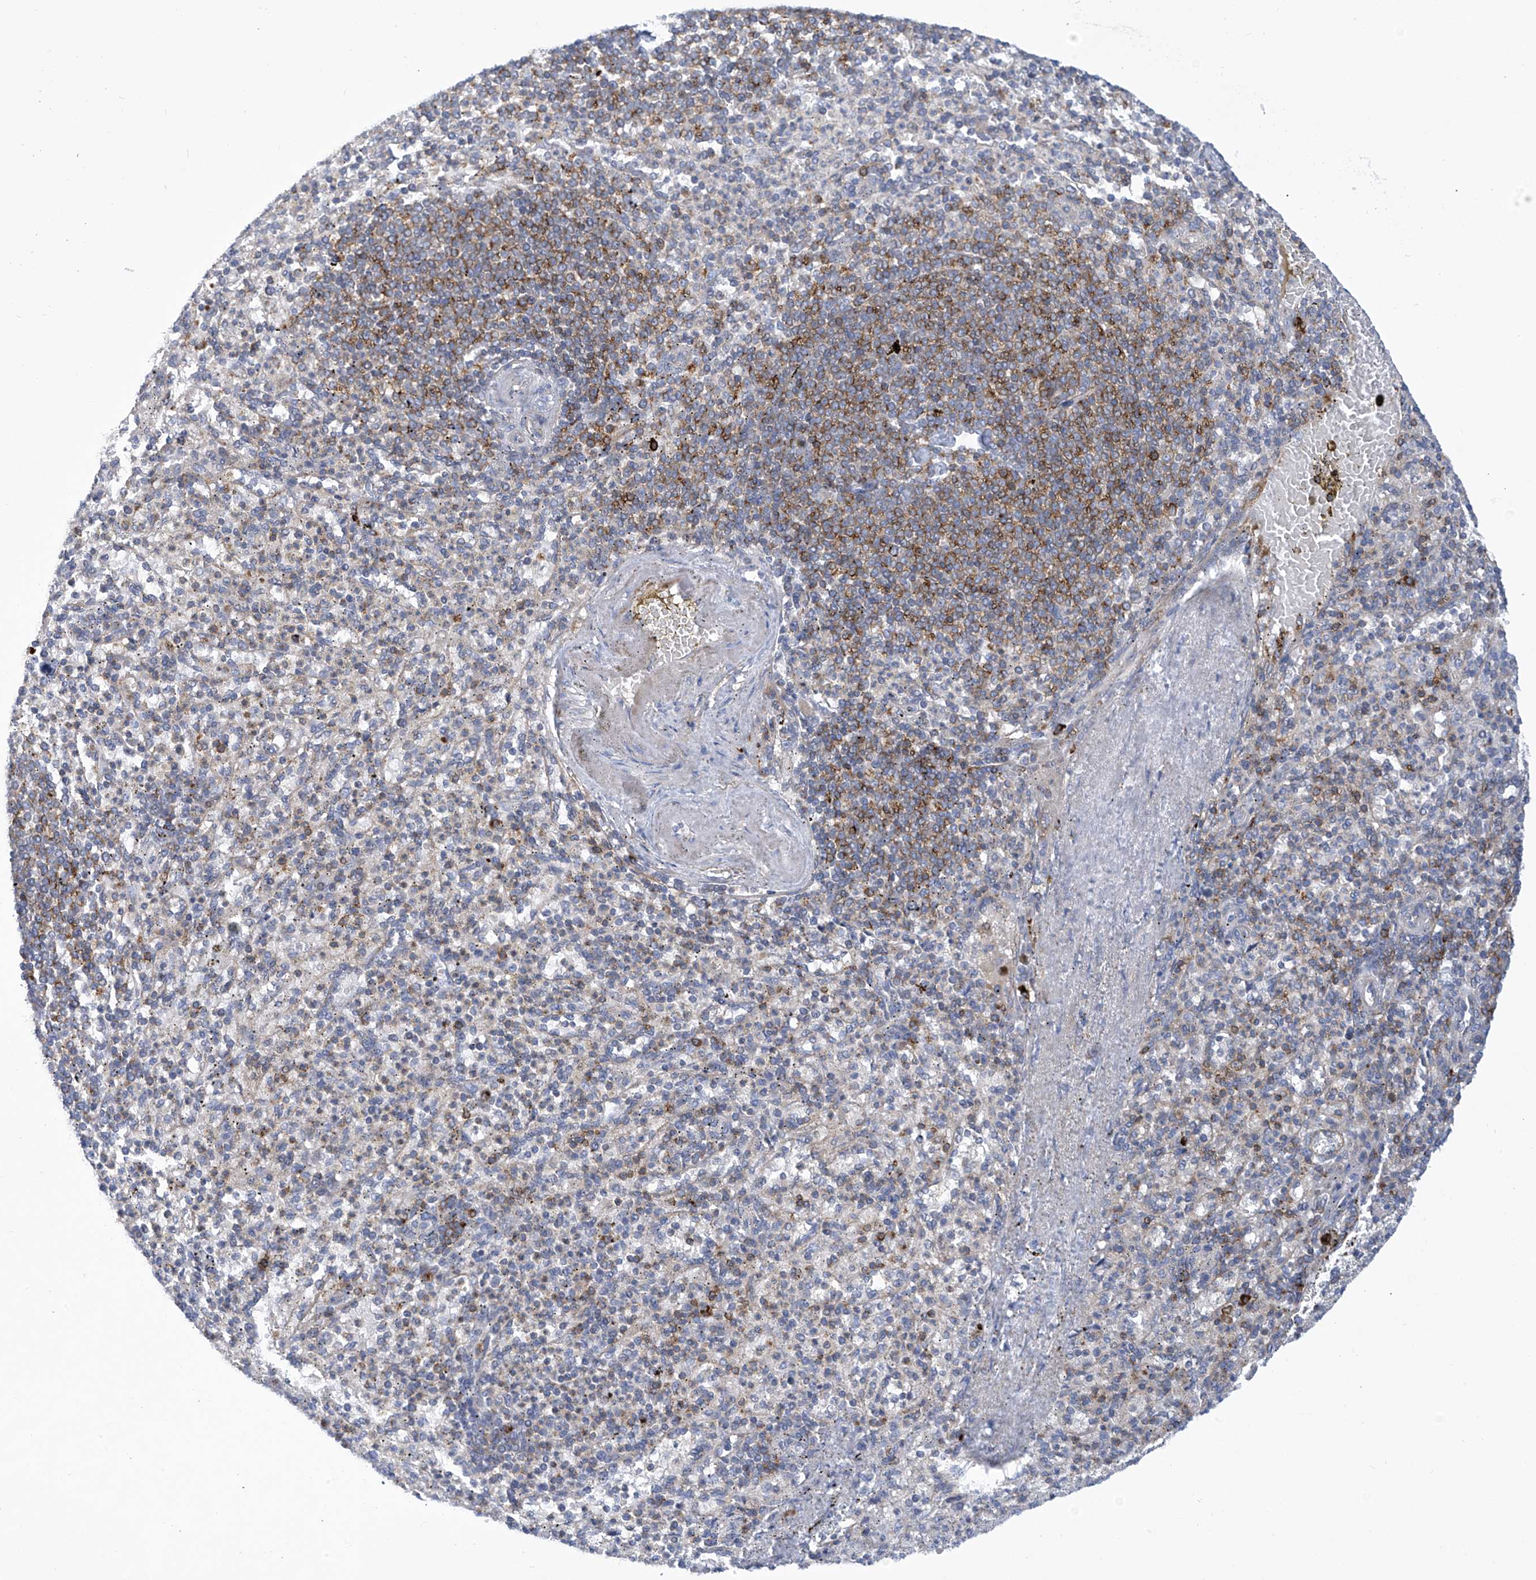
{"staining": {"intensity": "negative", "quantity": "none", "location": "none"}, "tissue": "spleen", "cell_type": "Cells in red pulp", "image_type": "normal", "snomed": [{"axis": "morphology", "description": "Normal tissue, NOS"}, {"axis": "topography", "description": "Spleen"}], "caption": "Image shows no protein expression in cells in red pulp of benign spleen. (DAB (3,3'-diaminobenzidine) immunohistochemistry (IHC) visualized using brightfield microscopy, high magnification).", "gene": "IBA57", "patient": {"sex": "female", "age": 74}}